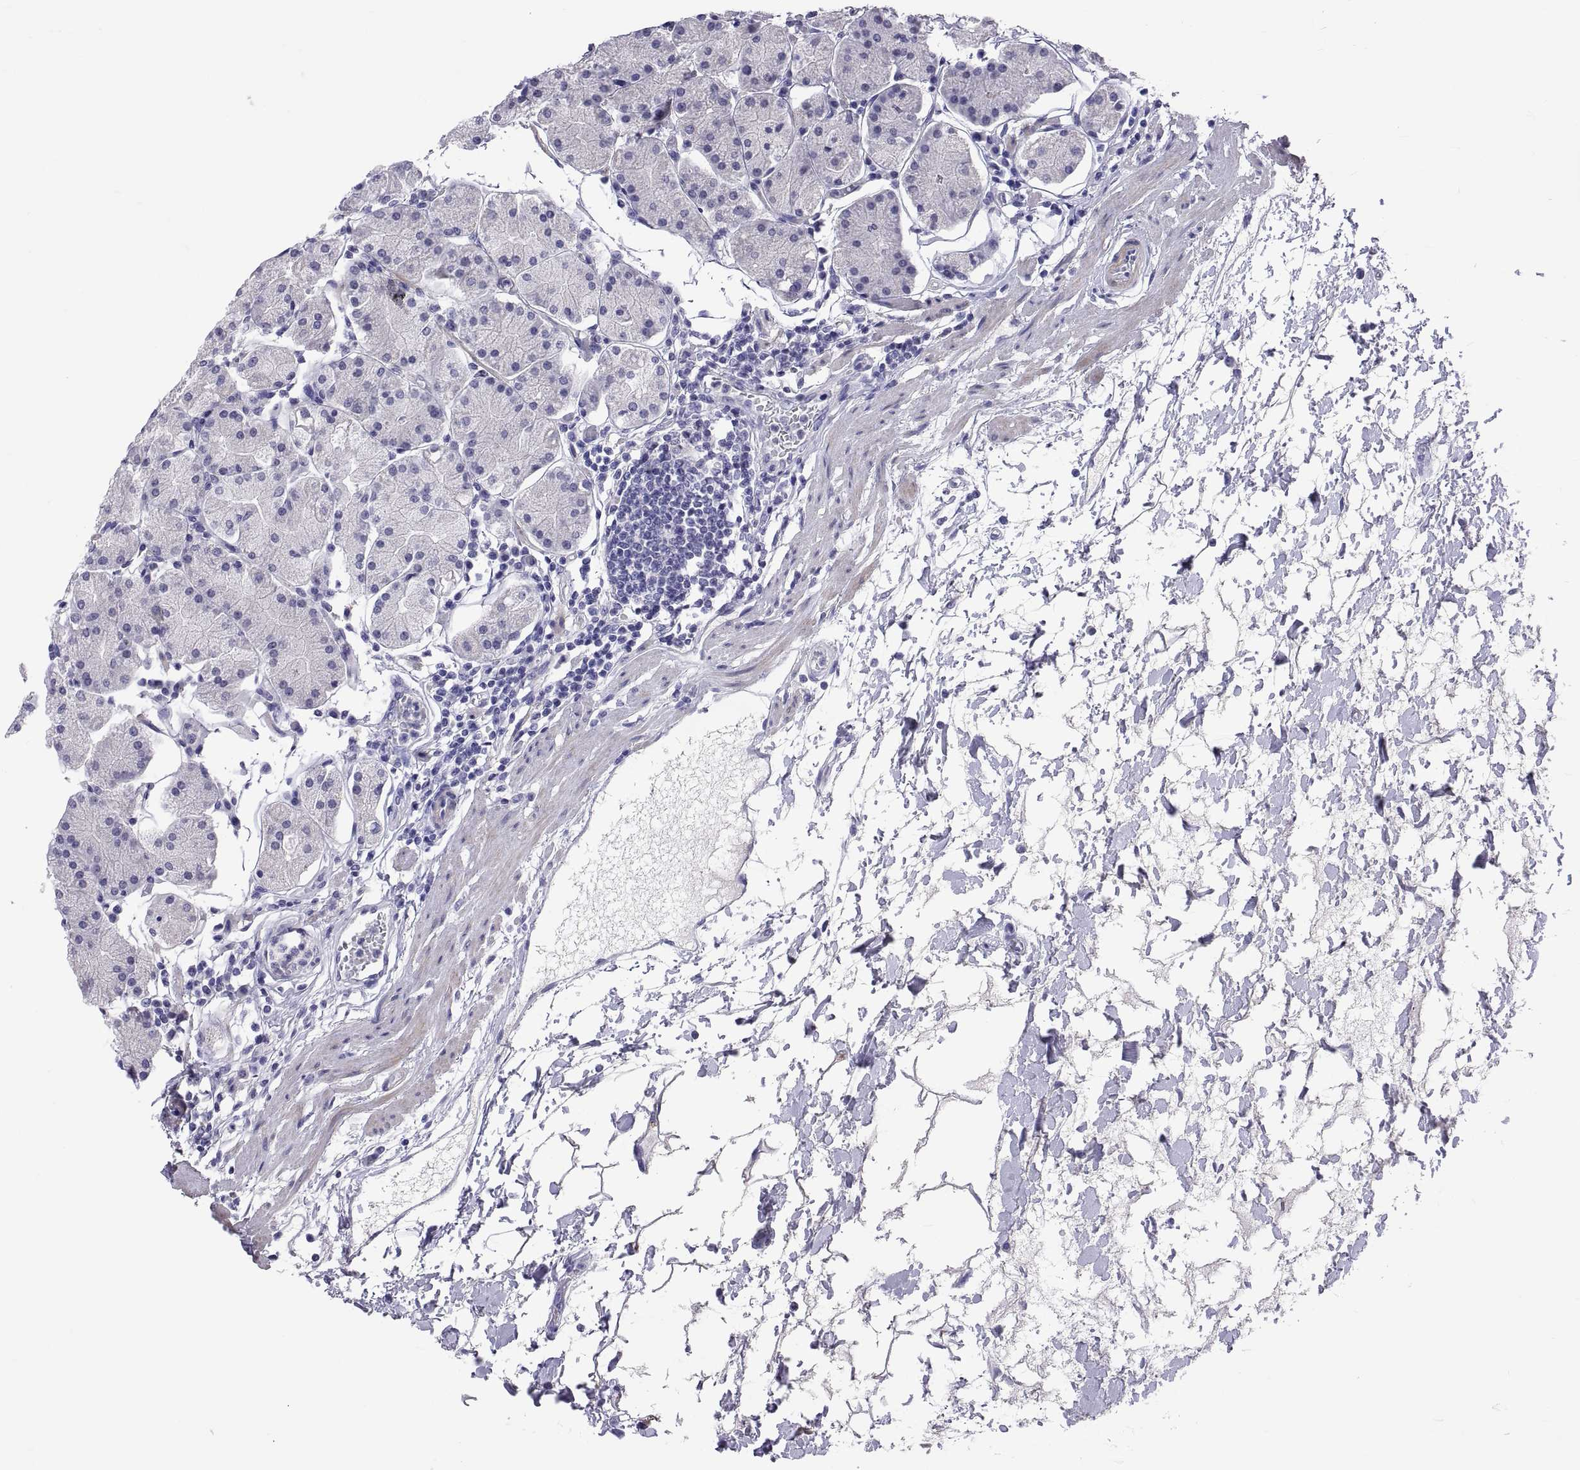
{"staining": {"intensity": "negative", "quantity": "none", "location": "none"}, "tissue": "stomach", "cell_type": "Glandular cells", "image_type": "normal", "snomed": [{"axis": "morphology", "description": "Normal tissue, NOS"}, {"axis": "topography", "description": "Stomach"}], "caption": "IHC of normal human stomach demonstrates no expression in glandular cells.", "gene": "BSPH1", "patient": {"sex": "male", "age": 54}}